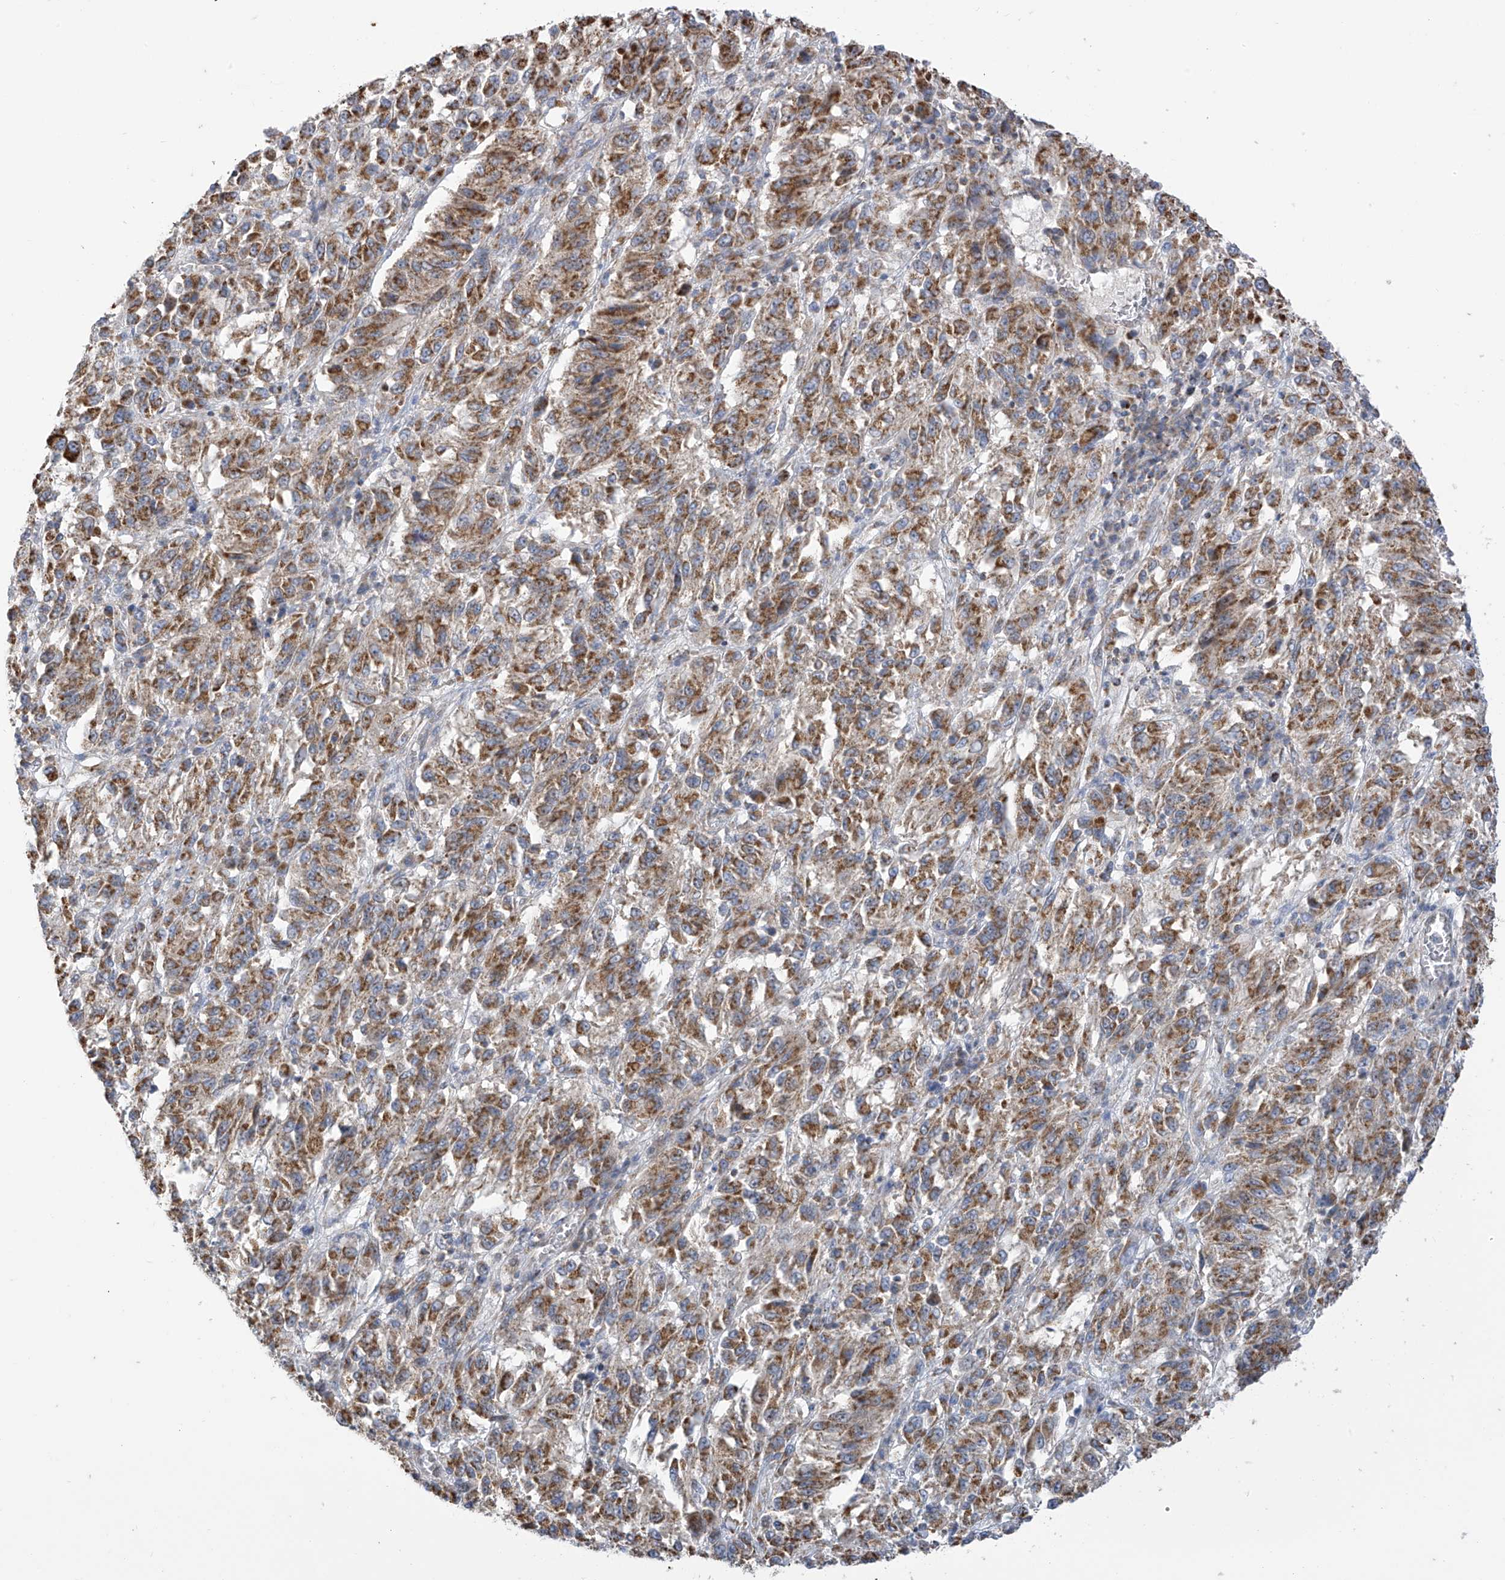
{"staining": {"intensity": "moderate", "quantity": ">75%", "location": "cytoplasmic/membranous"}, "tissue": "melanoma", "cell_type": "Tumor cells", "image_type": "cancer", "snomed": [{"axis": "morphology", "description": "Malignant melanoma, Metastatic site"}, {"axis": "topography", "description": "Lung"}], "caption": "Immunohistochemical staining of malignant melanoma (metastatic site) shows medium levels of moderate cytoplasmic/membranous staining in about >75% of tumor cells.", "gene": "PNPT1", "patient": {"sex": "male", "age": 64}}